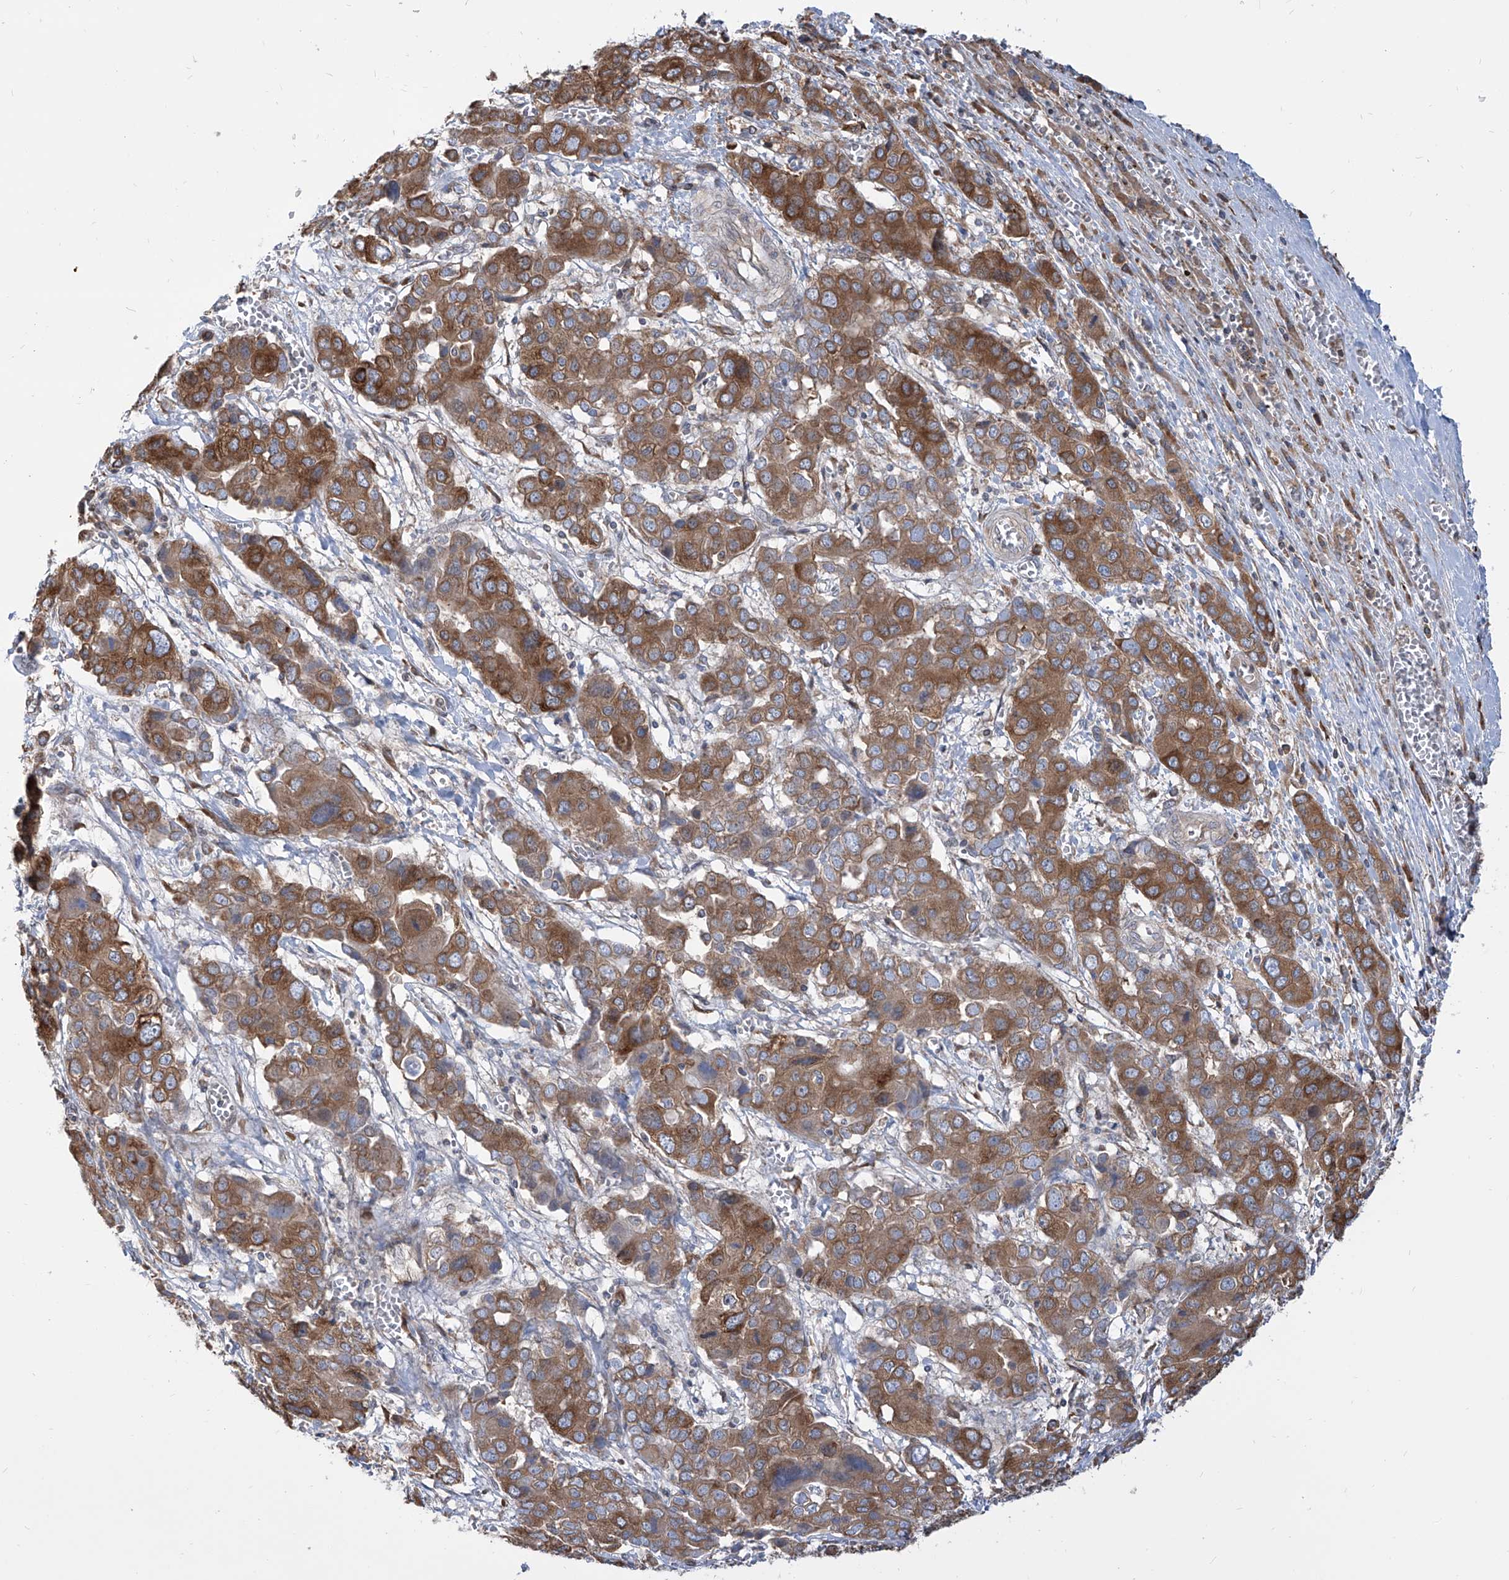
{"staining": {"intensity": "moderate", "quantity": ">75%", "location": "cytoplasmic/membranous"}, "tissue": "liver cancer", "cell_type": "Tumor cells", "image_type": "cancer", "snomed": [{"axis": "morphology", "description": "Cholangiocarcinoma"}, {"axis": "topography", "description": "Liver"}], "caption": "This is an image of immunohistochemistry (IHC) staining of liver cancer (cholangiocarcinoma), which shows moderate positivity in the cytoplasmic/membranous of tumor cells.", "gene": "FAM83B", "patient": {"sex": "male", "age": 67}}